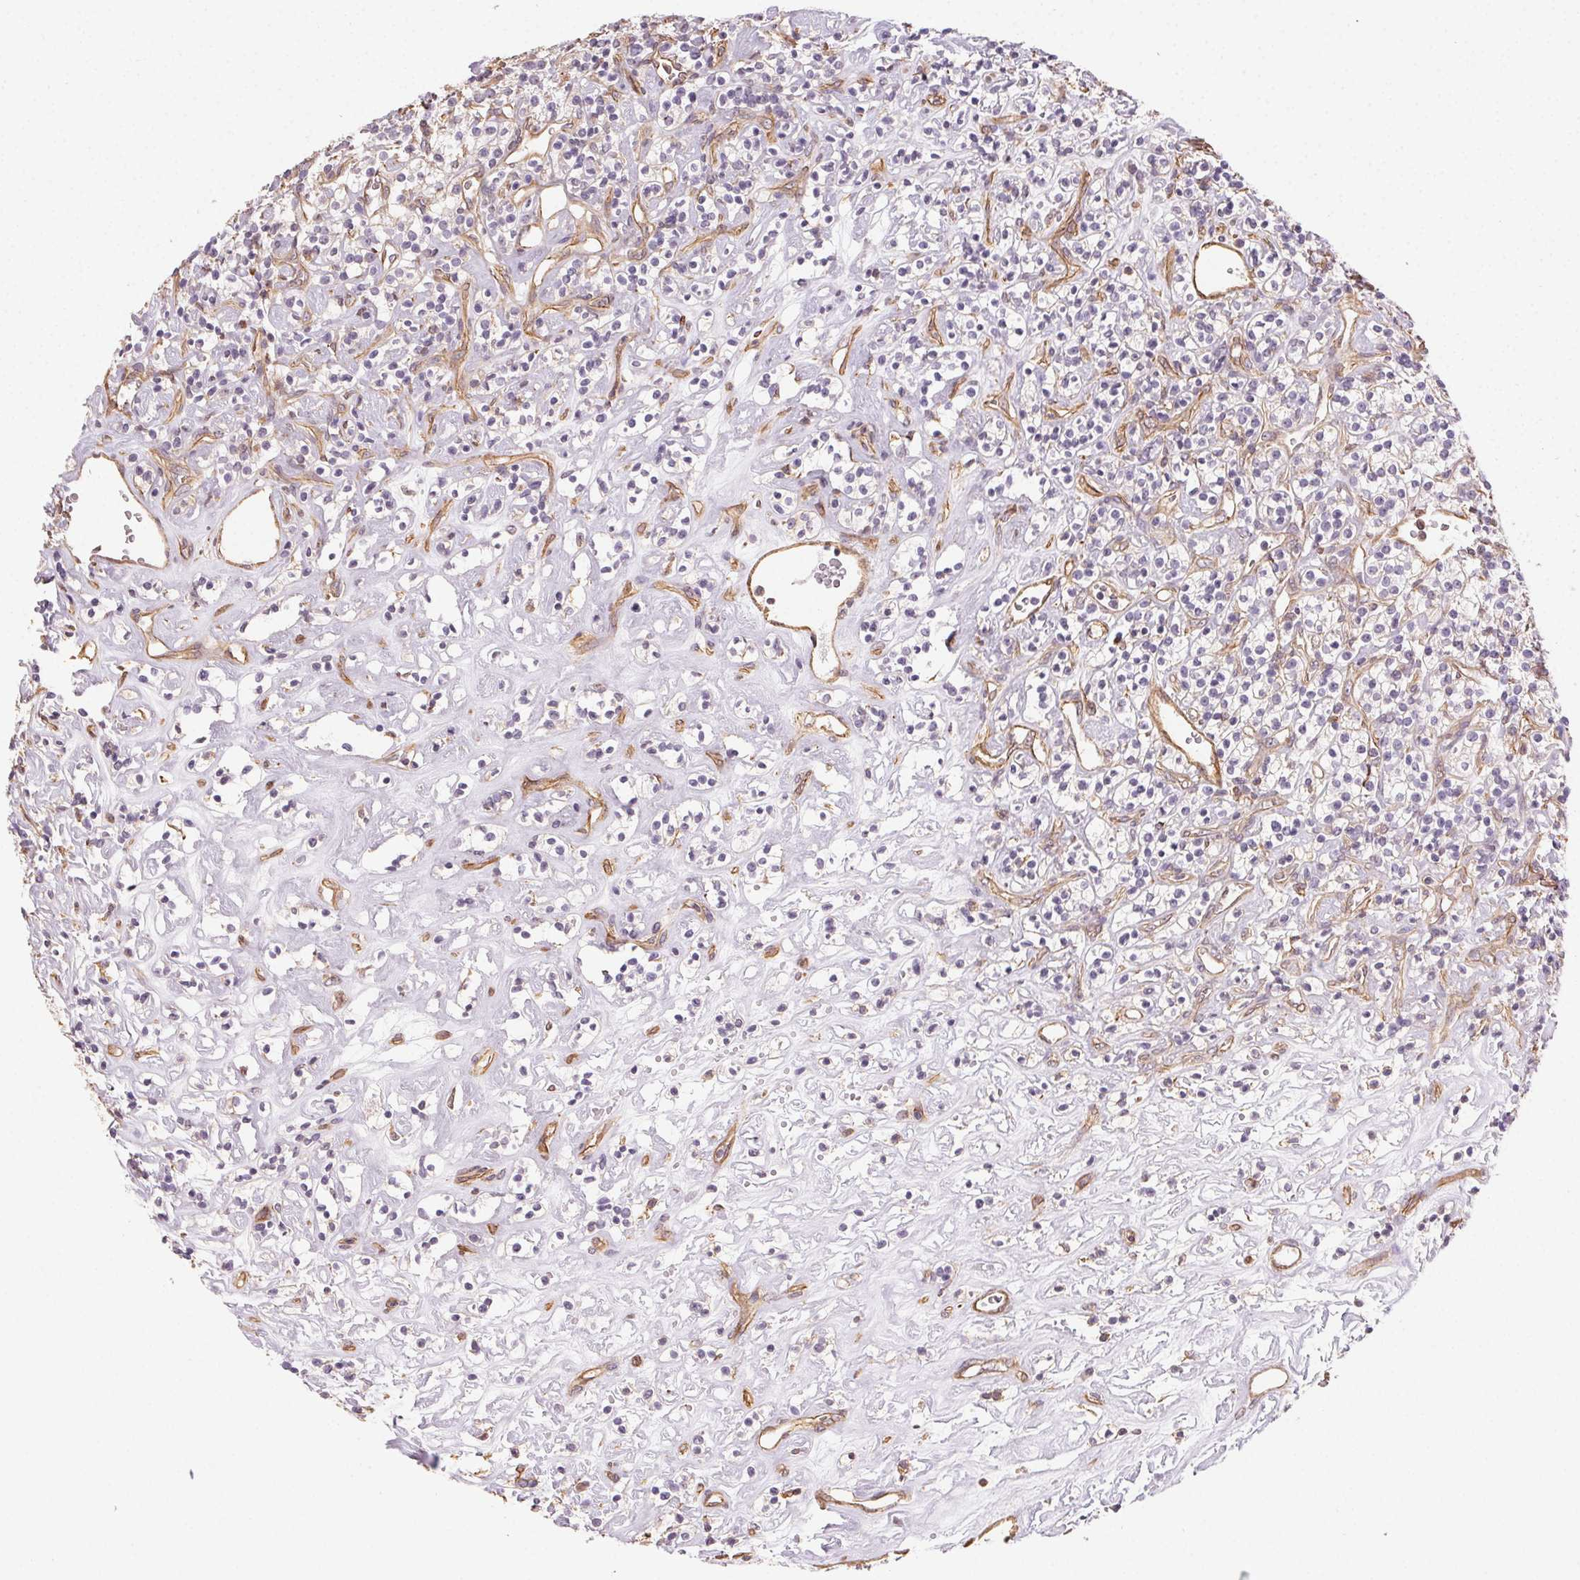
{"staining": {"intensity": "negative", "quantity": "none", "location": "none"}, "tissue": "renal cancer", "cell_type": "Tumor cells", "image_type": "cancer", "snomed": [{"axis": "morphology", "description": "Adenocarcinoma, NOS"}, {"axis": "topography", "description": "Kidney"}], "caption": "Micrograph shows no protein positivity in tumor cells of adenocarcinoma (renal) tissue.", "gene": "PLA2G4F", "patient": {"sex": "male", "age": 77}}